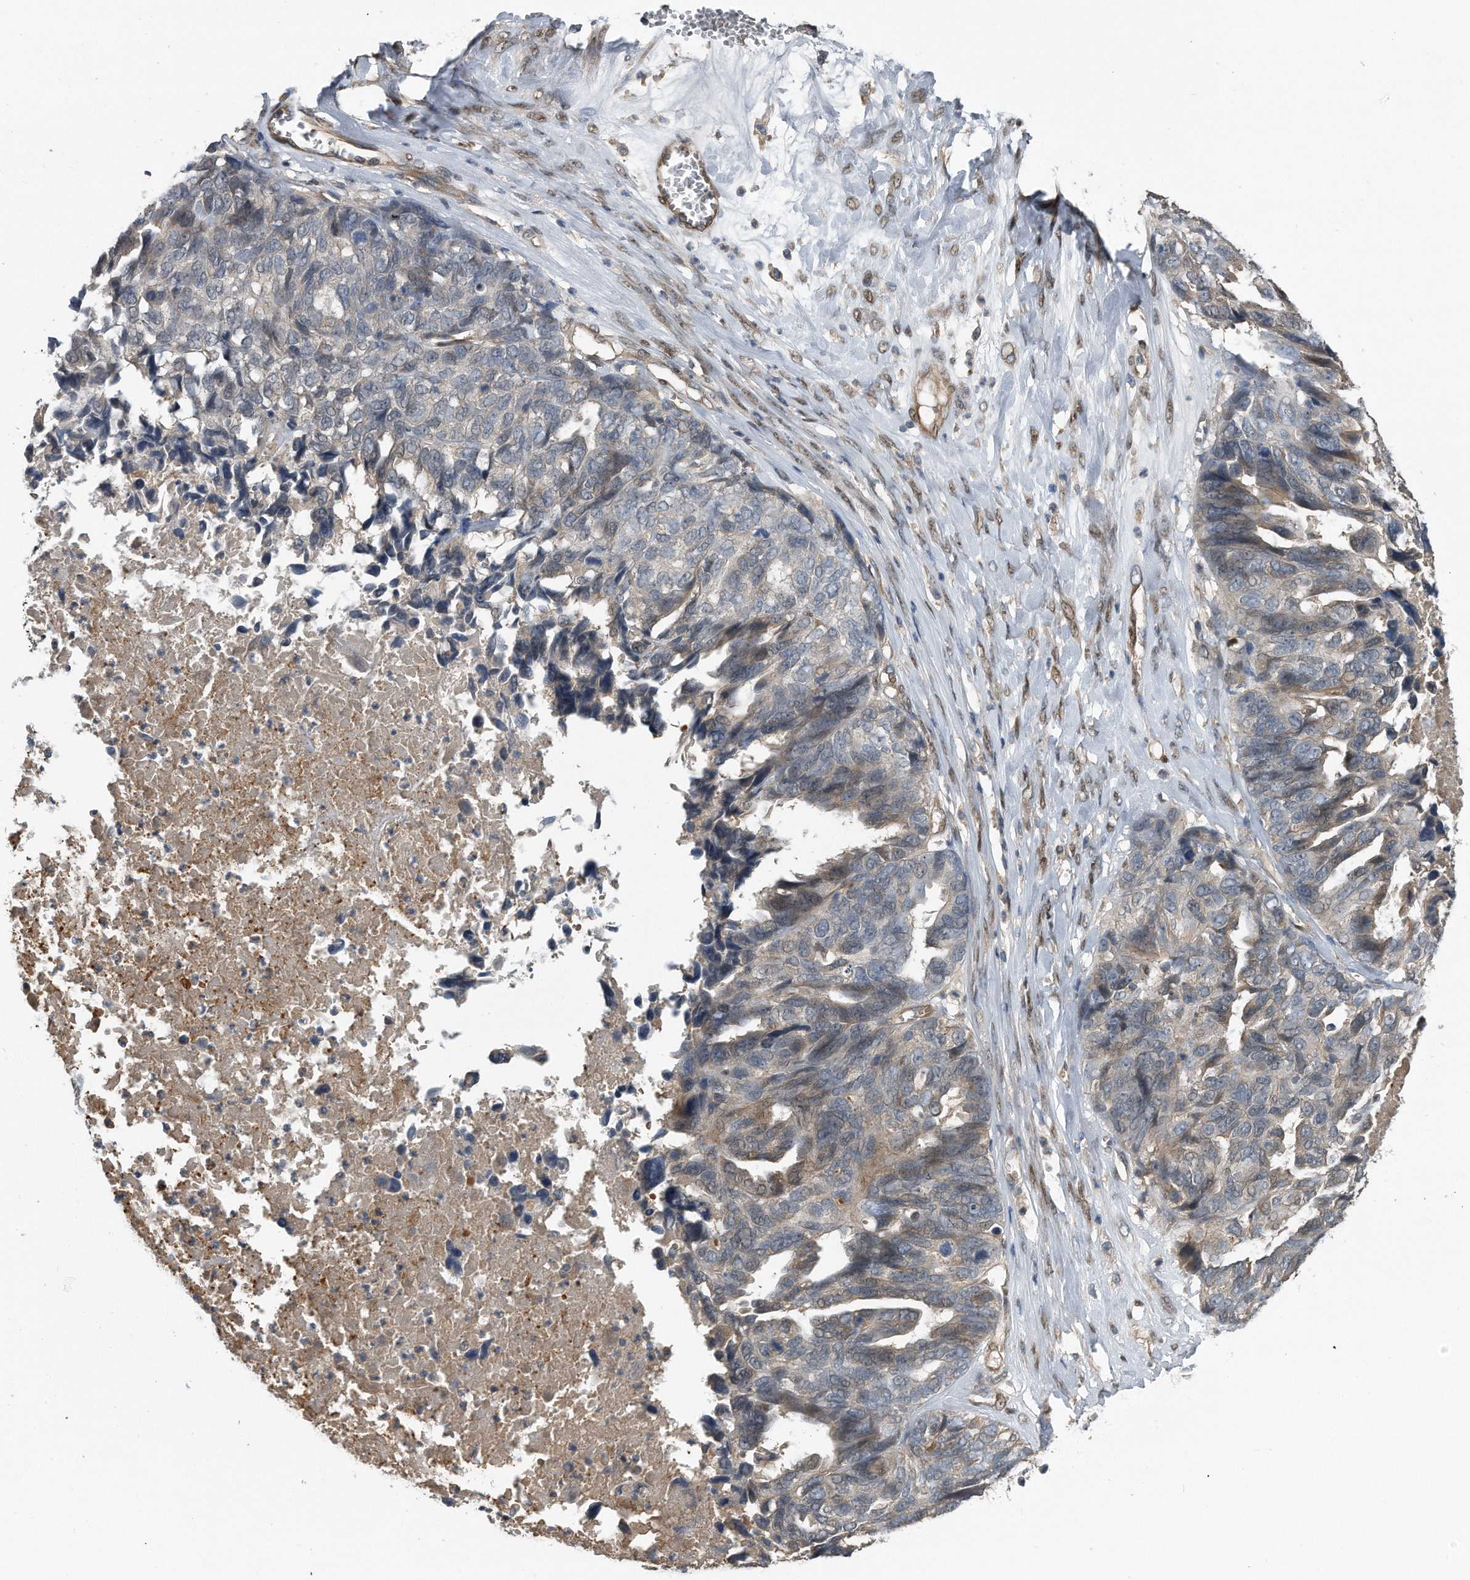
{"staining": {"intensity": "weak", "quantity": "<25%", "location": "cytoplasmic/membranous"}, "tissue": "ovarian cancer", "cell_type": "Tumor cells", "image_type": "cancer", "snomed": [{"axis": "morphology", "description": "Cystadenocarcinoma, serous, NOS"}, {"axis": "topography", "description": "Ovary"}], "caption": "DAB (3,3'-diaminobenzidine) immunohistochemical staining of human ovarian cancer demonstrates no significant positivity in tumor cells. Brightfield microscopy of IHC stained with DAB (3,3'-diaminobenzidine) (brown) and hematoxylin (blue), captured at high magnification.", "gene": "ZNF79", "patient": {"sex": "female", "age": 79}}